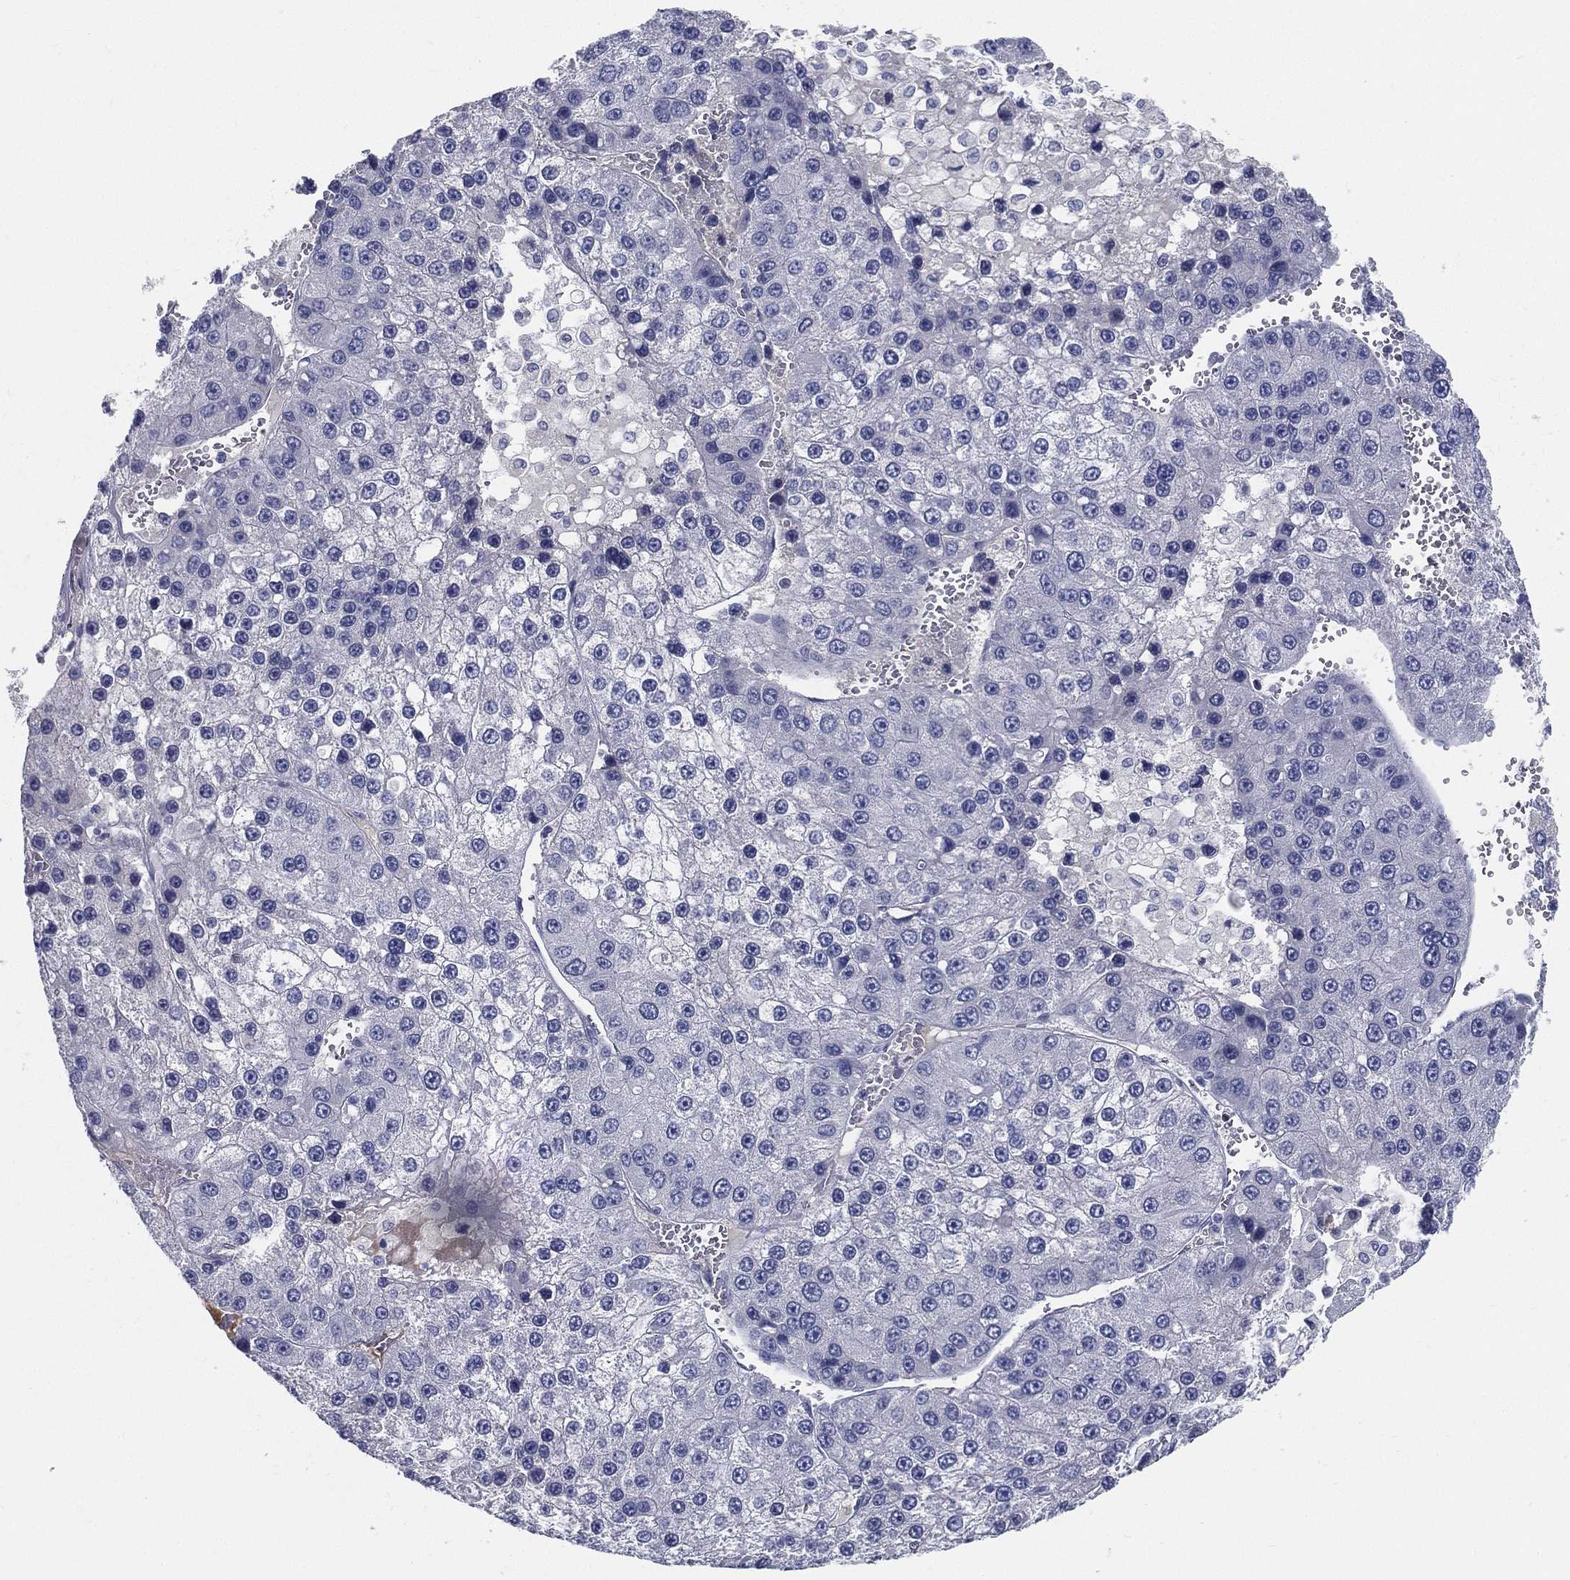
{"staining": {"intensity": "negative", "quantity": "none", "location": "none"}, "tissue": "liver cancer", "cell_type": "Tumor cells", "image_type": "cancer", "snomed": [{"axis": "morphology", "description": "Carcinoma, Hepatocellular, NOS"}, {"axis": "topography", "description": "Liver"}], "caption": "A micrograph of human liver cancer is negative for staining in tumor cells.", "gene": "STS", "patient": {"sex": "female", "age": 73}}